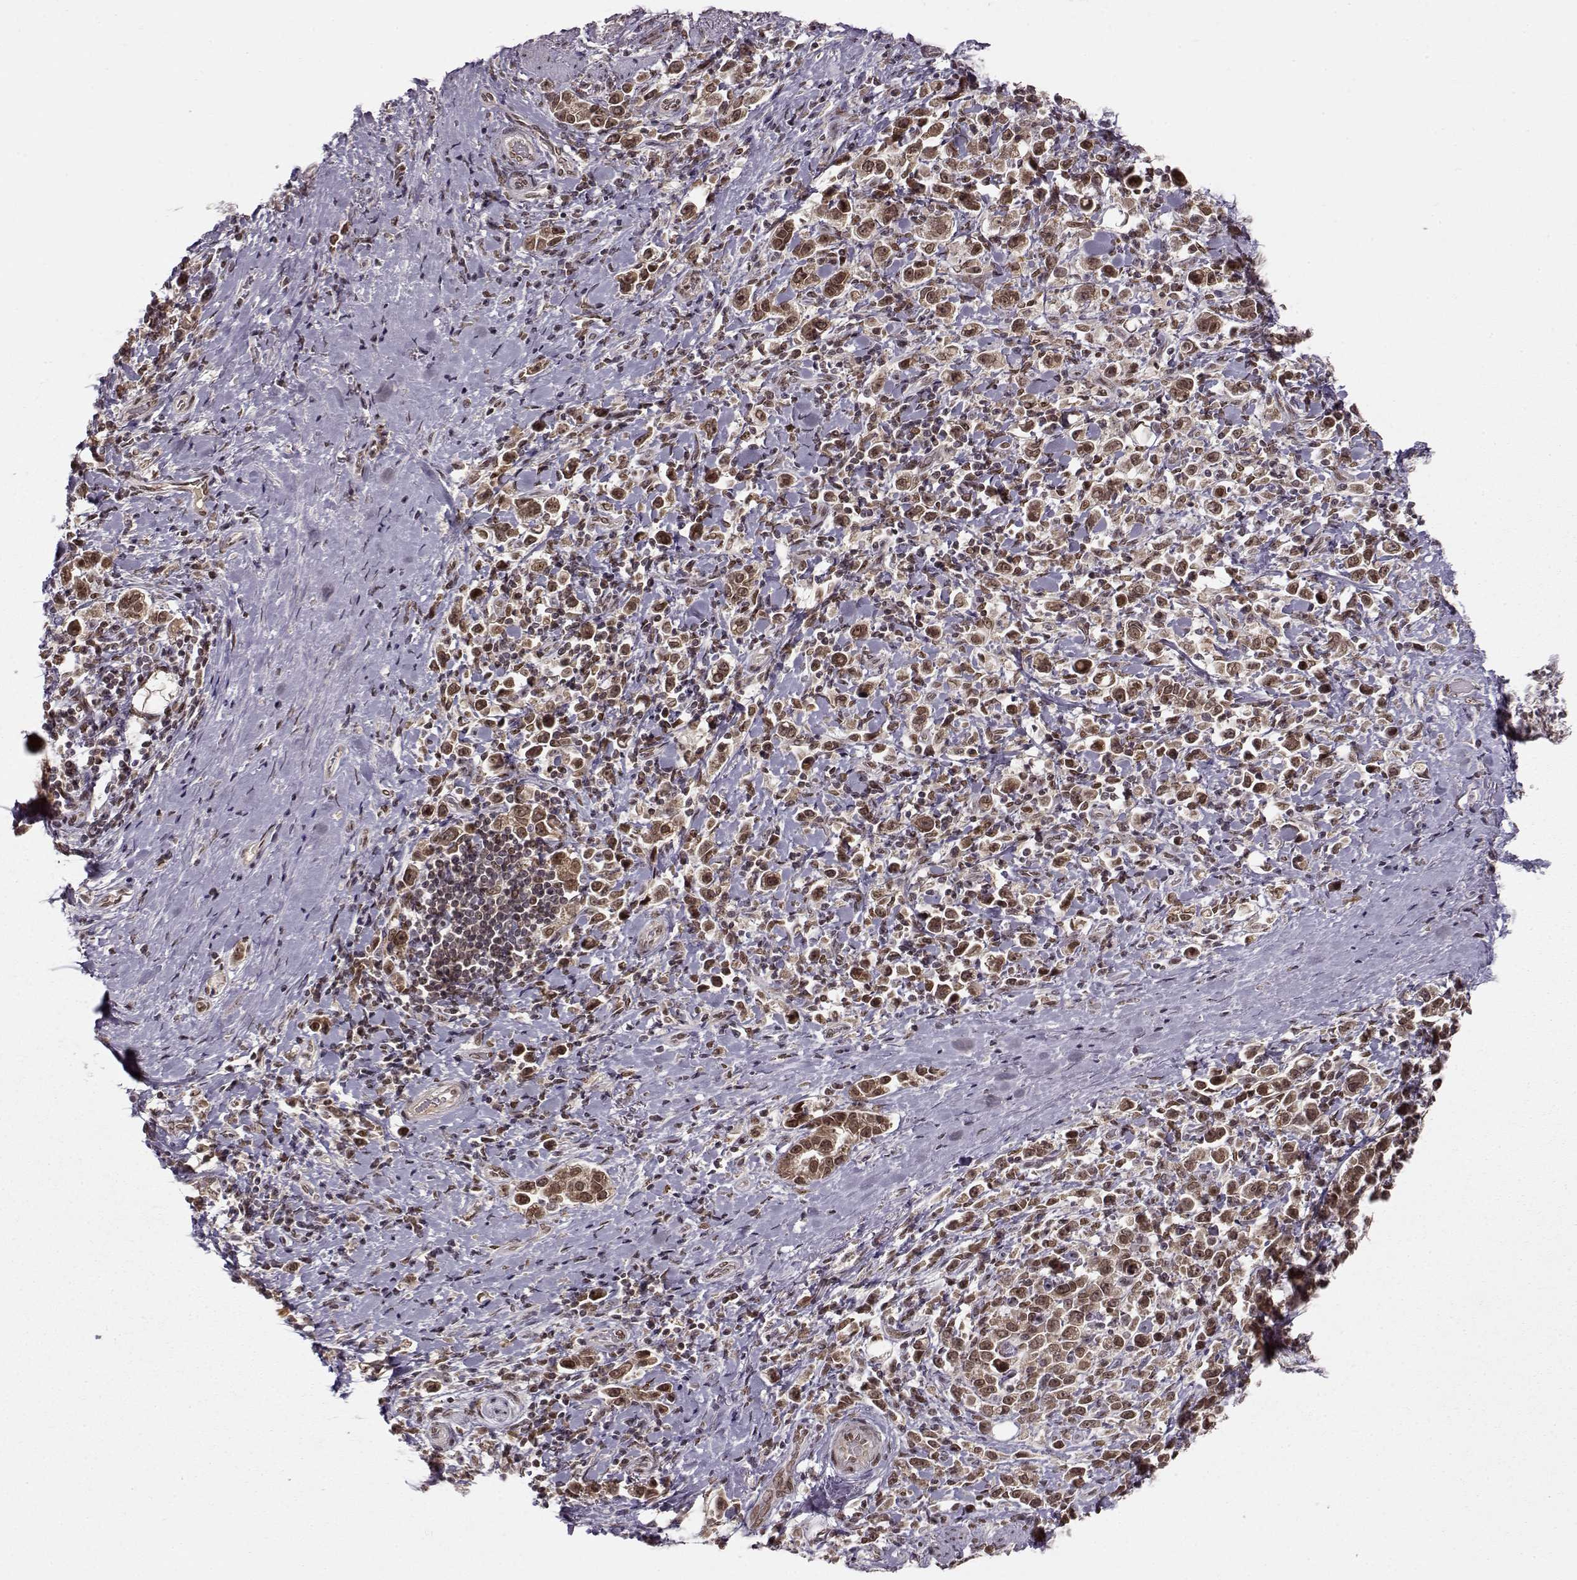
{"staining": {"intensity": "strong", "quantity": ">75%", "location": "cytoplasmic/membranous,nuclear"}, "tissue": "stomach cancer", "cell_type": "Tumor cells", "image_type": "cancer", "snomed": [{"axis": "morphology", "description": "Adenocarcinoma, NOS"}, {"axis": "topography", "description": "Stomach"}], "caption": "The micrograph exhibits a brown stain indicating the presence of a protein in the cytoplasmic/membranous and nuclear of tumor cells in stomach cancer.", "gene": "RAI1", "patient": {"sex": "male", "age": 93}}